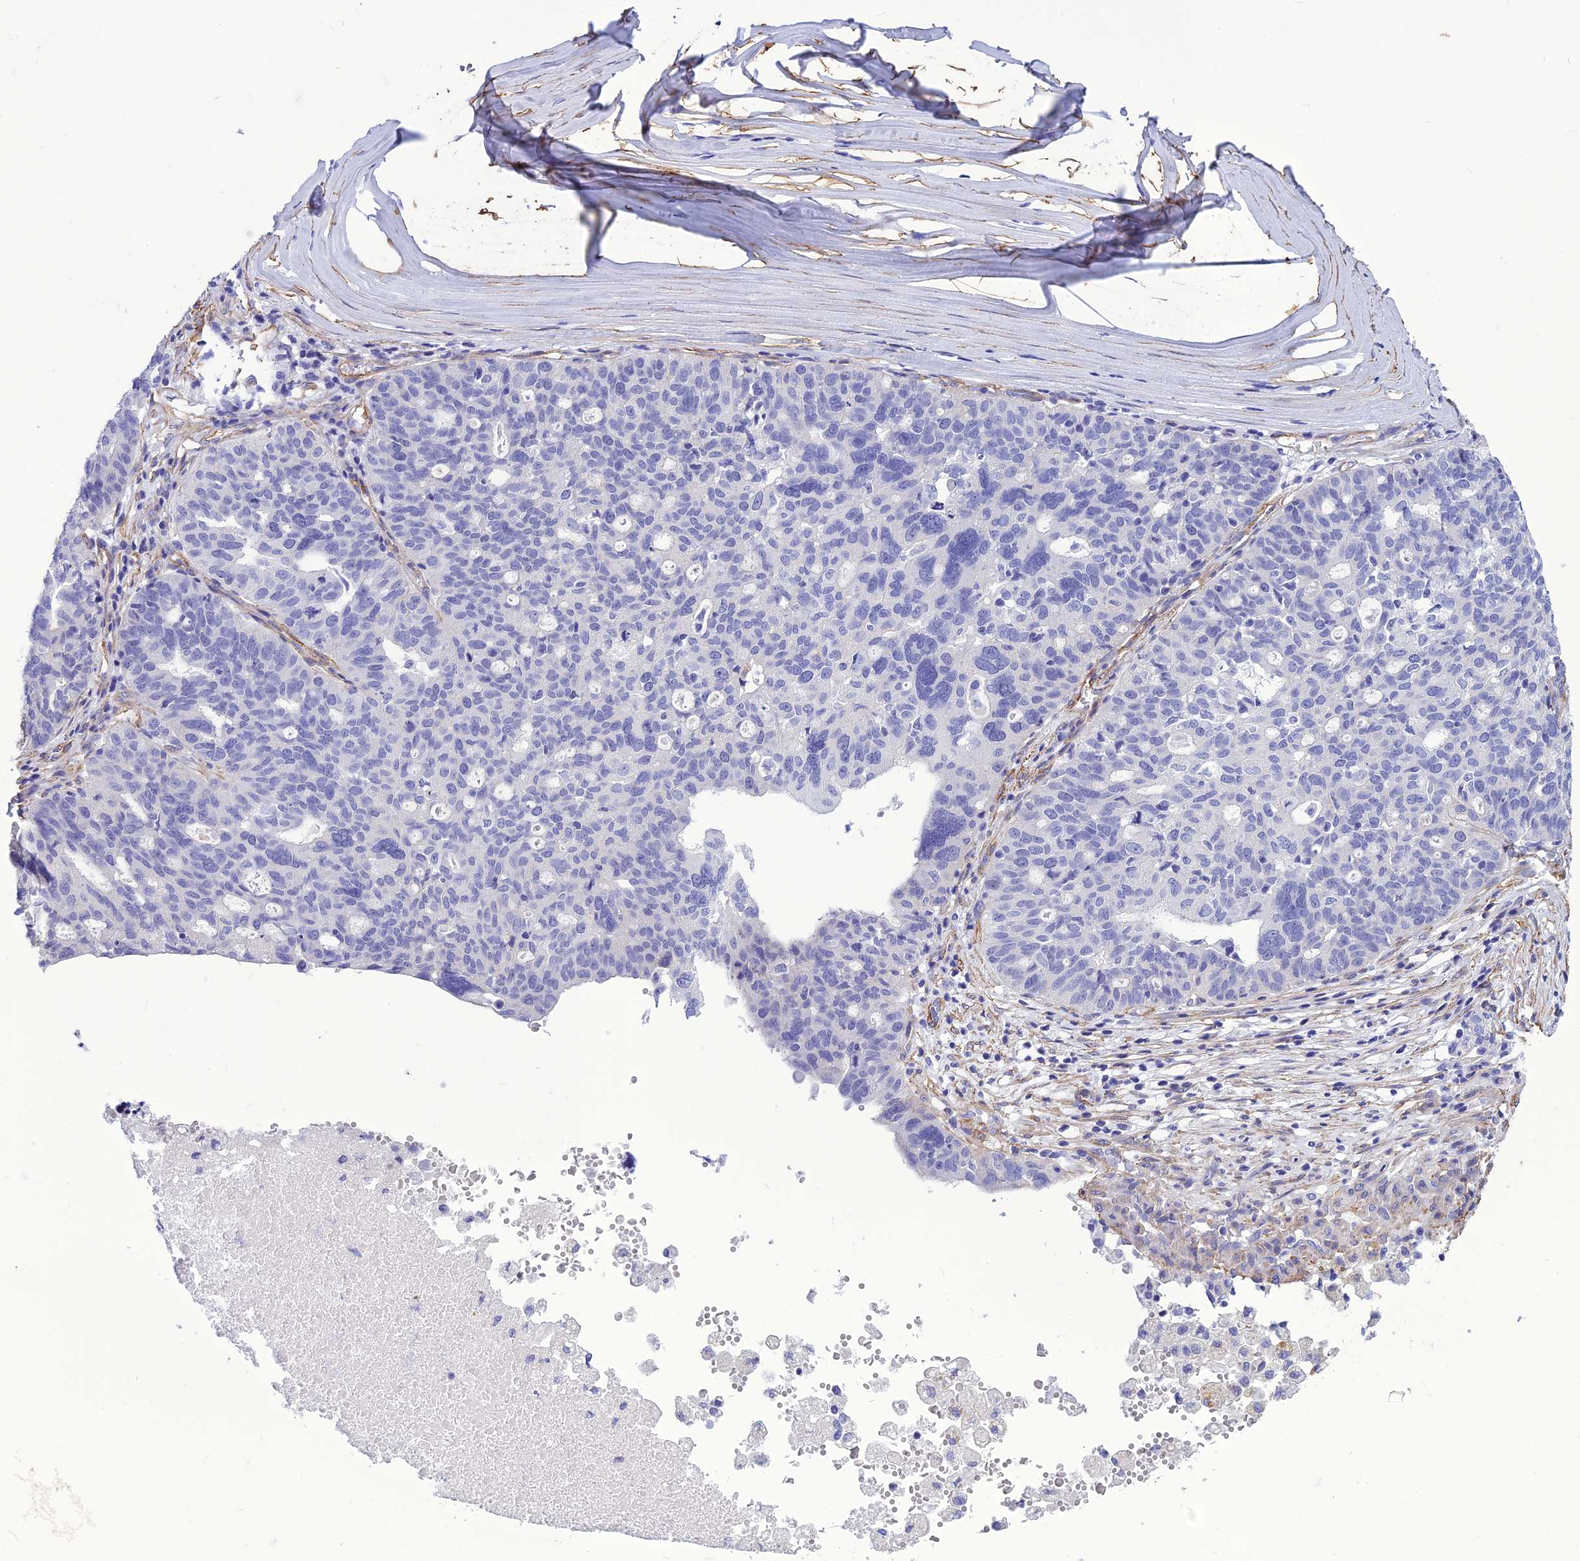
{"staining": {"intensity": "negative", "quantity": "none", "location": "none"}, "tissue": "ovarian cancer", "cell_type": "Tumor cells", "image_type": "cancer", "snomed": [{"axis": "morphology", "description": "Cystadenocarcinoma, serous, NOS"}, {"axis": "topography", "description": "Ovary"}], "caption": "This is a micrograph of immunohistochemistry (IHC) staining of ovarian cancer (serous cystadenocarcinoma), which shows no staining in tumor cells. Nuclei are stained in blue.", "gene": "NKD1", "patient": {"sex": "female", "age": 59}}